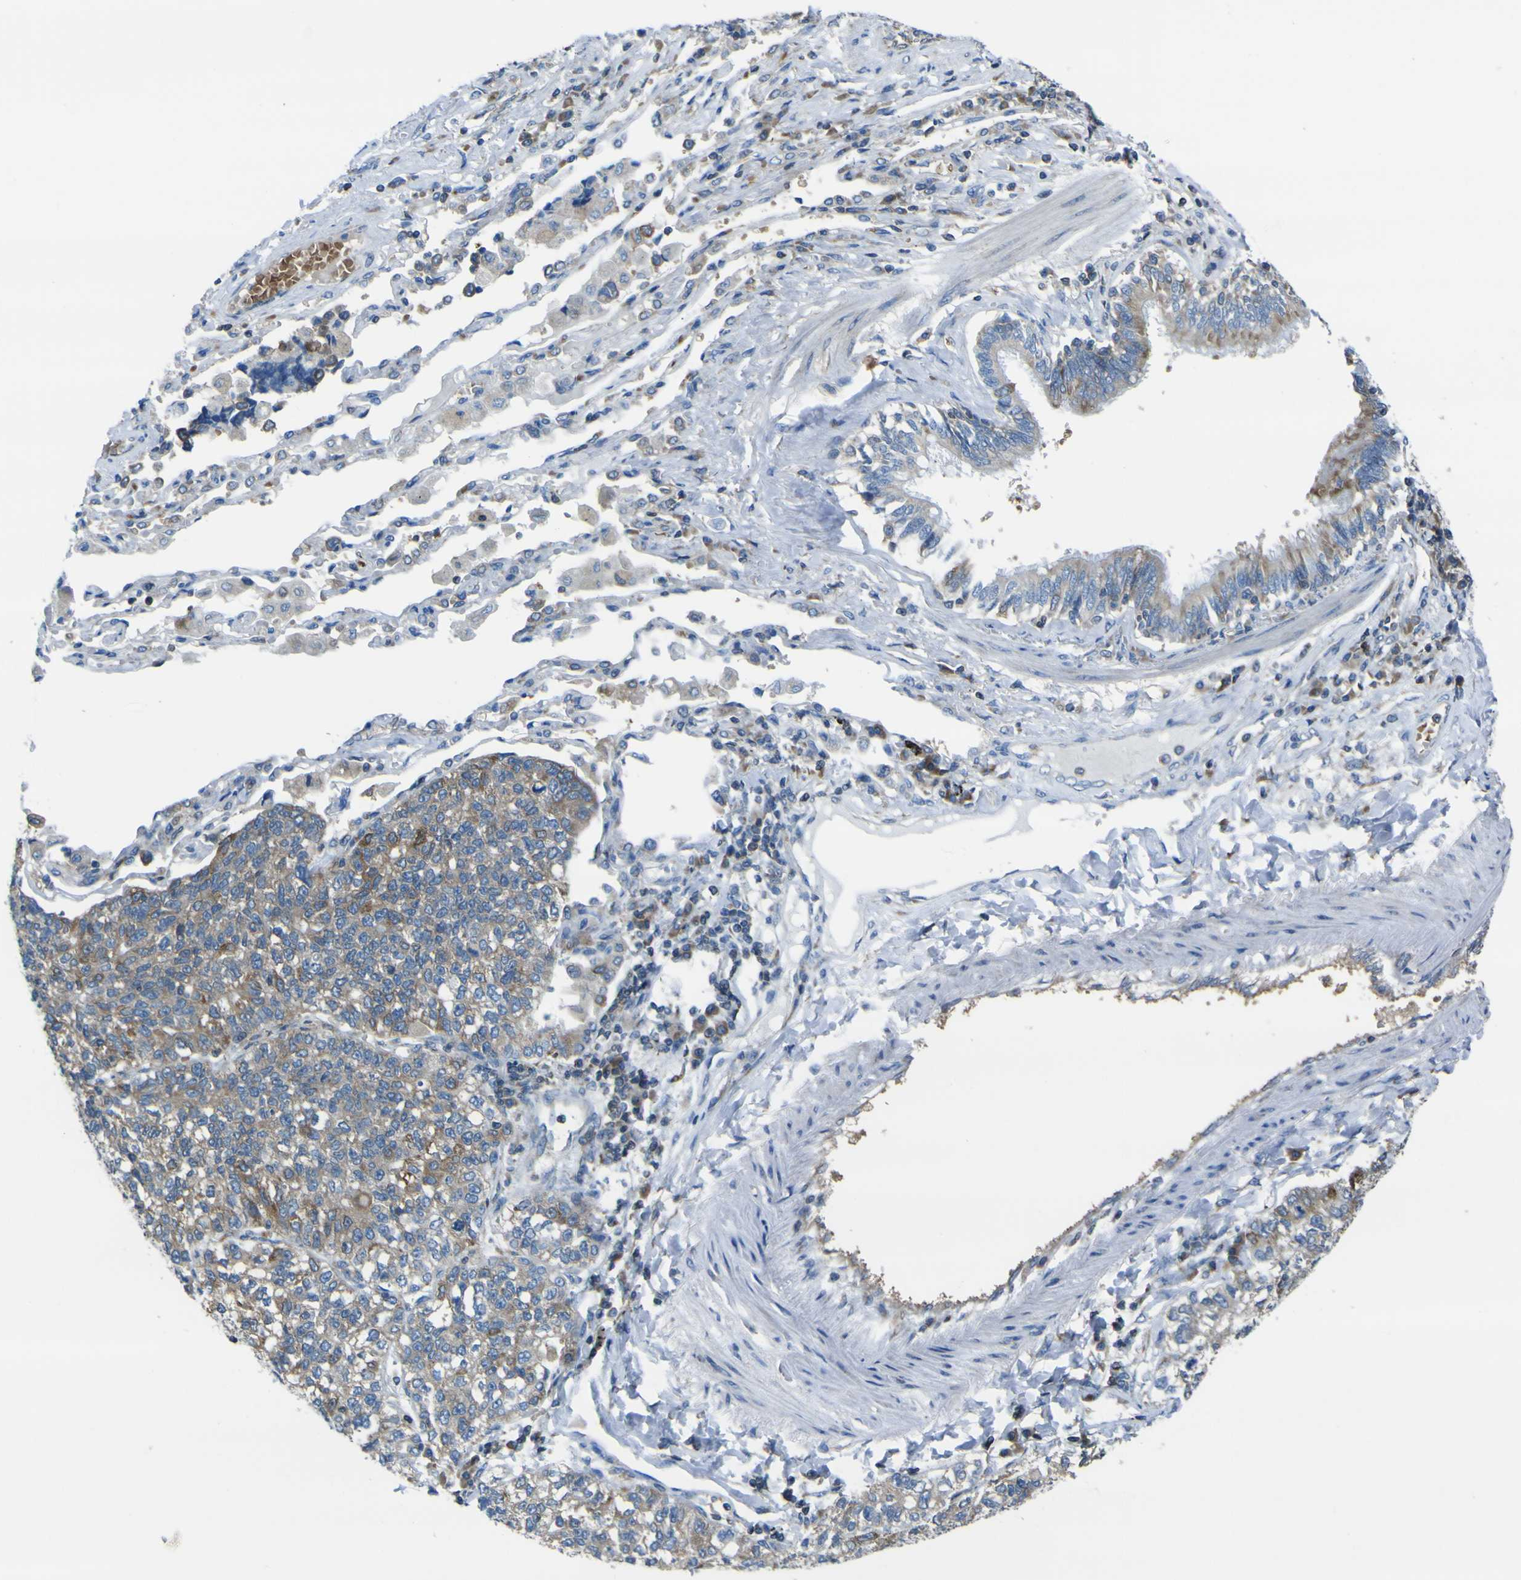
{"staining": {"intensity": "moderate", "quantity": "25%-75%", "location": "cytoplasmic/membranous"}, "tissue": "lung cancer", "cell_type": "Tumor cells", "image_type": "cancer", "snomed": [{"axis": "morphology", "description": "Adenocarcinoma, NOS"}, {"axis": "topography", "description": "Lung"}], "caption": "Immunohistochemistry histopathology image of adenocarcinoma (lung) stained for a protein (brown), which shows medium levels of moderate cytoplasmic/membranous positivity in approximately 25%-75% of tumor cells.", "gene": "STIM1", "patient": {"sex": "male", "age": 49}}